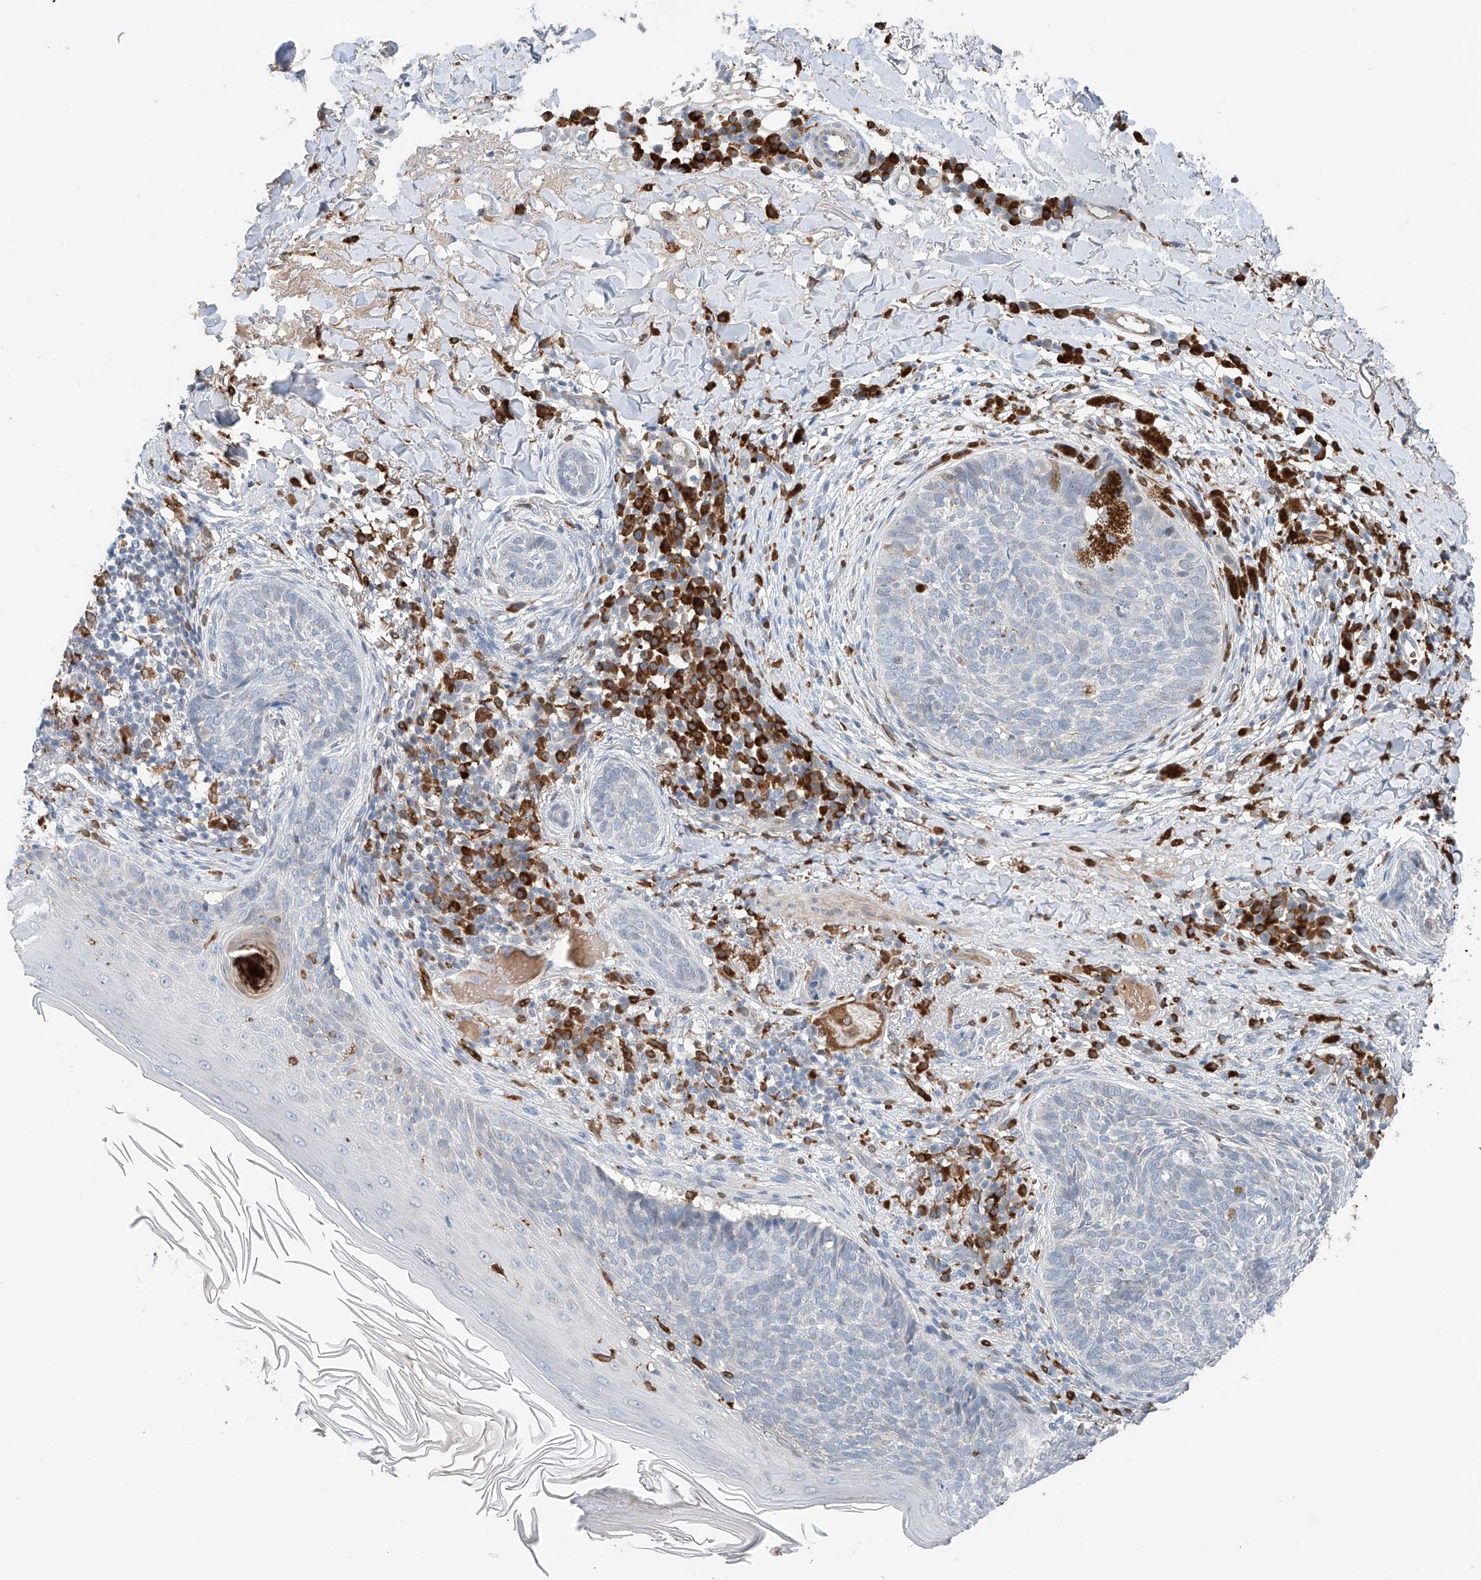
{"staining": {"intensity": "negative", "quantity": "none", "location": "none"}, "tissue": "skin cancer", "cell_type": "Tumor cells", "image_type": "cancer", "snomed": [{"axis": "morphology", "description": "Basal cell carcinoma"}, {"axis": "topography", "description": "Skin"}], "caption": "Immunohistochemistry of human skin basal cell carcinoma demonstrates no staining in tumor cells. (DAB IHC with hematoxylin counter stain).", "gene": "TBXAS1", "patient": {"sex": "male", "age": 85}}